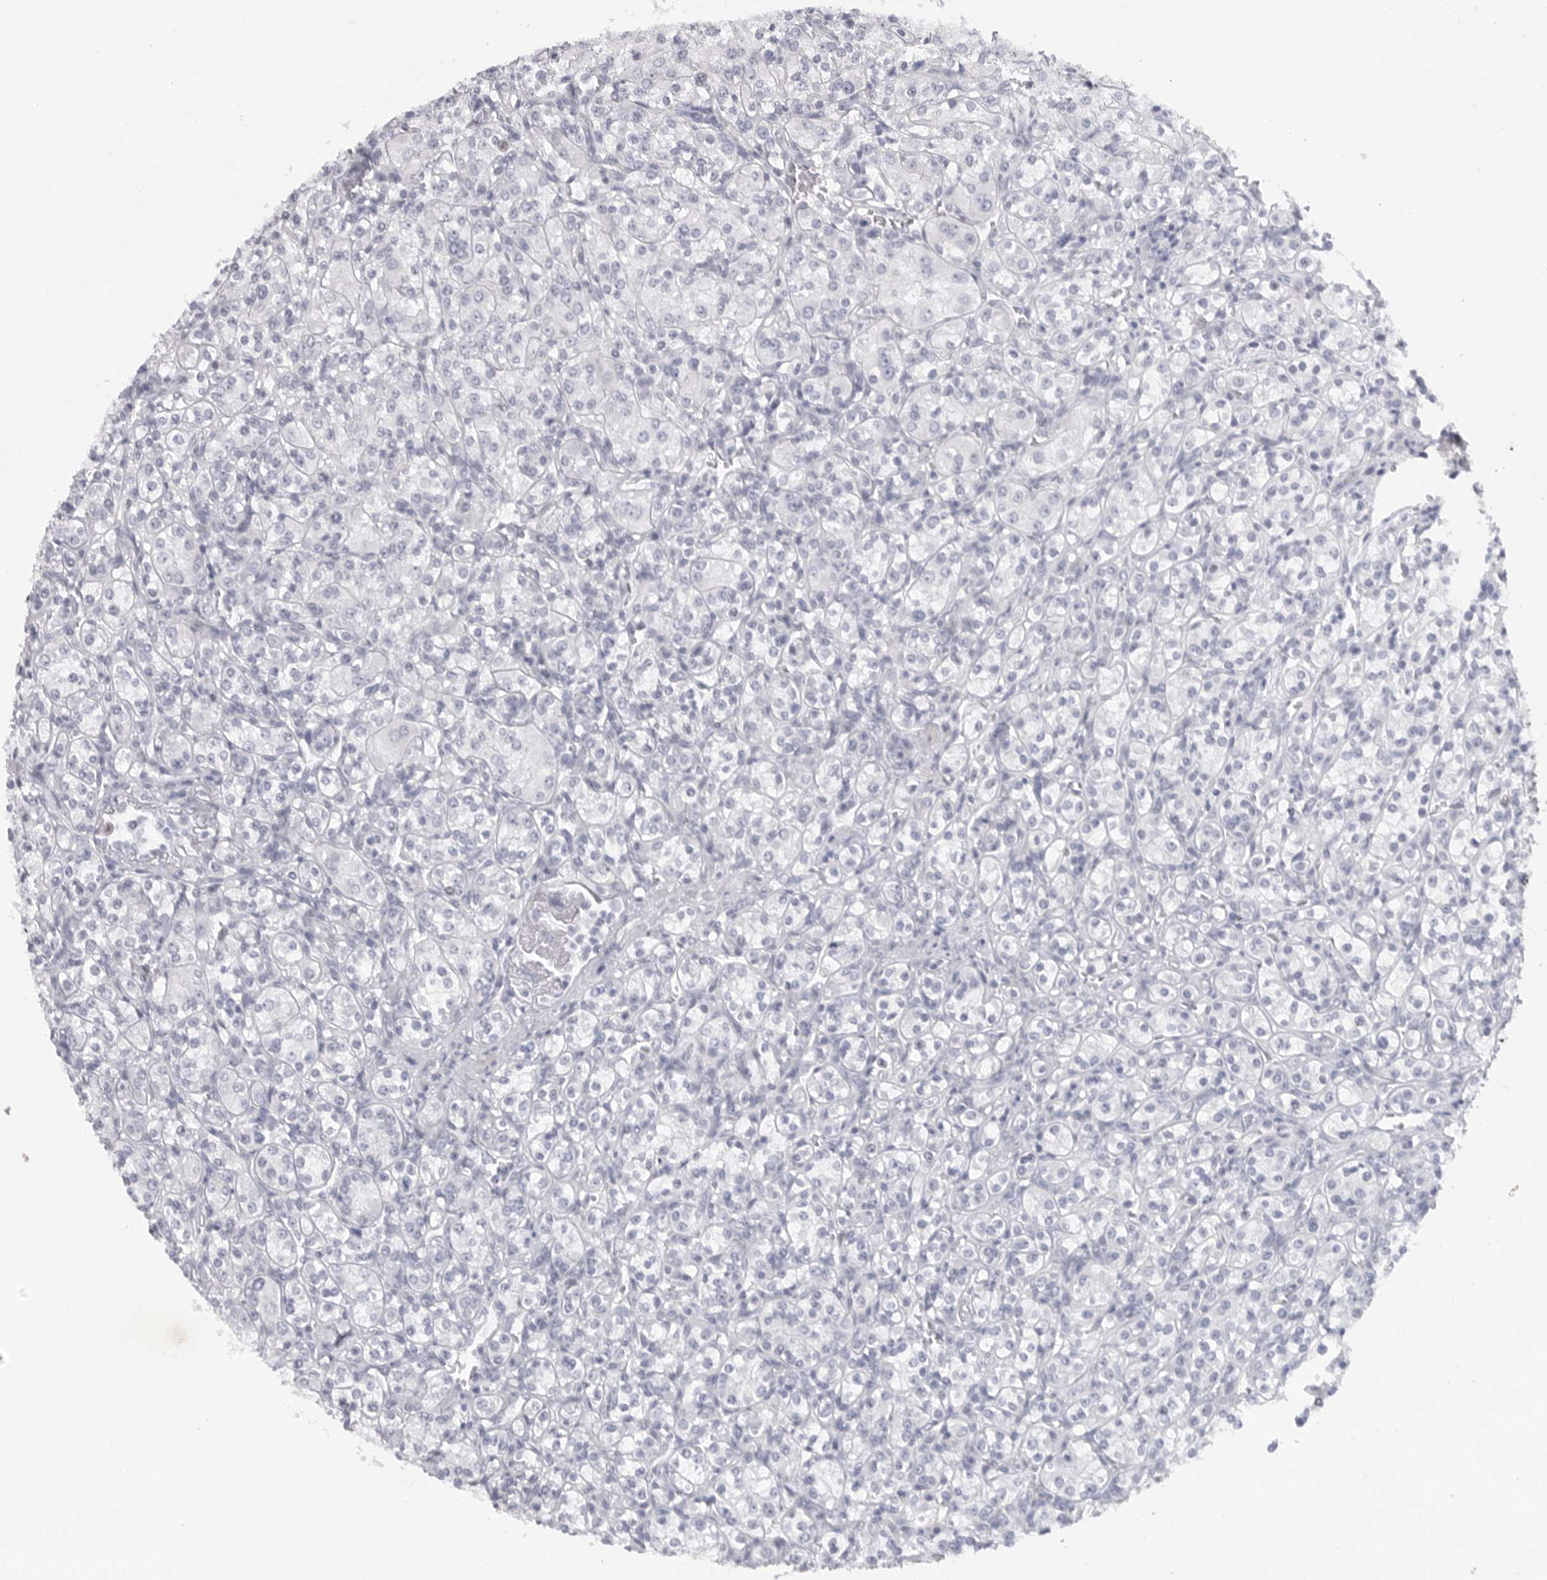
{"staining": {"intensity": "negative", "quantity": "none", "location": "none"}, "tissue": "renal cancer", "cell_type": "Tumor cells", "image_type": "cancer", "snomed": [{"axis": "morphology", "description": "Adenocarcinoma, NOS"}, {"axis": "topography", "description": "Kidney"}], "caption": "High power microscopy photomicrograph of an immunohistochemistry (IHC) image of renal cancer, revealing no significant positivity in tumor cells. (Stains: DAB (3,3'-diaminobenzidine) immunohistochemistry (IHC) with hematoxylin counter stain, Microscopy: brightfield microscopy at high magnification).", "gene": "TNR", "patient": {"sex": "male", "age": 77}}